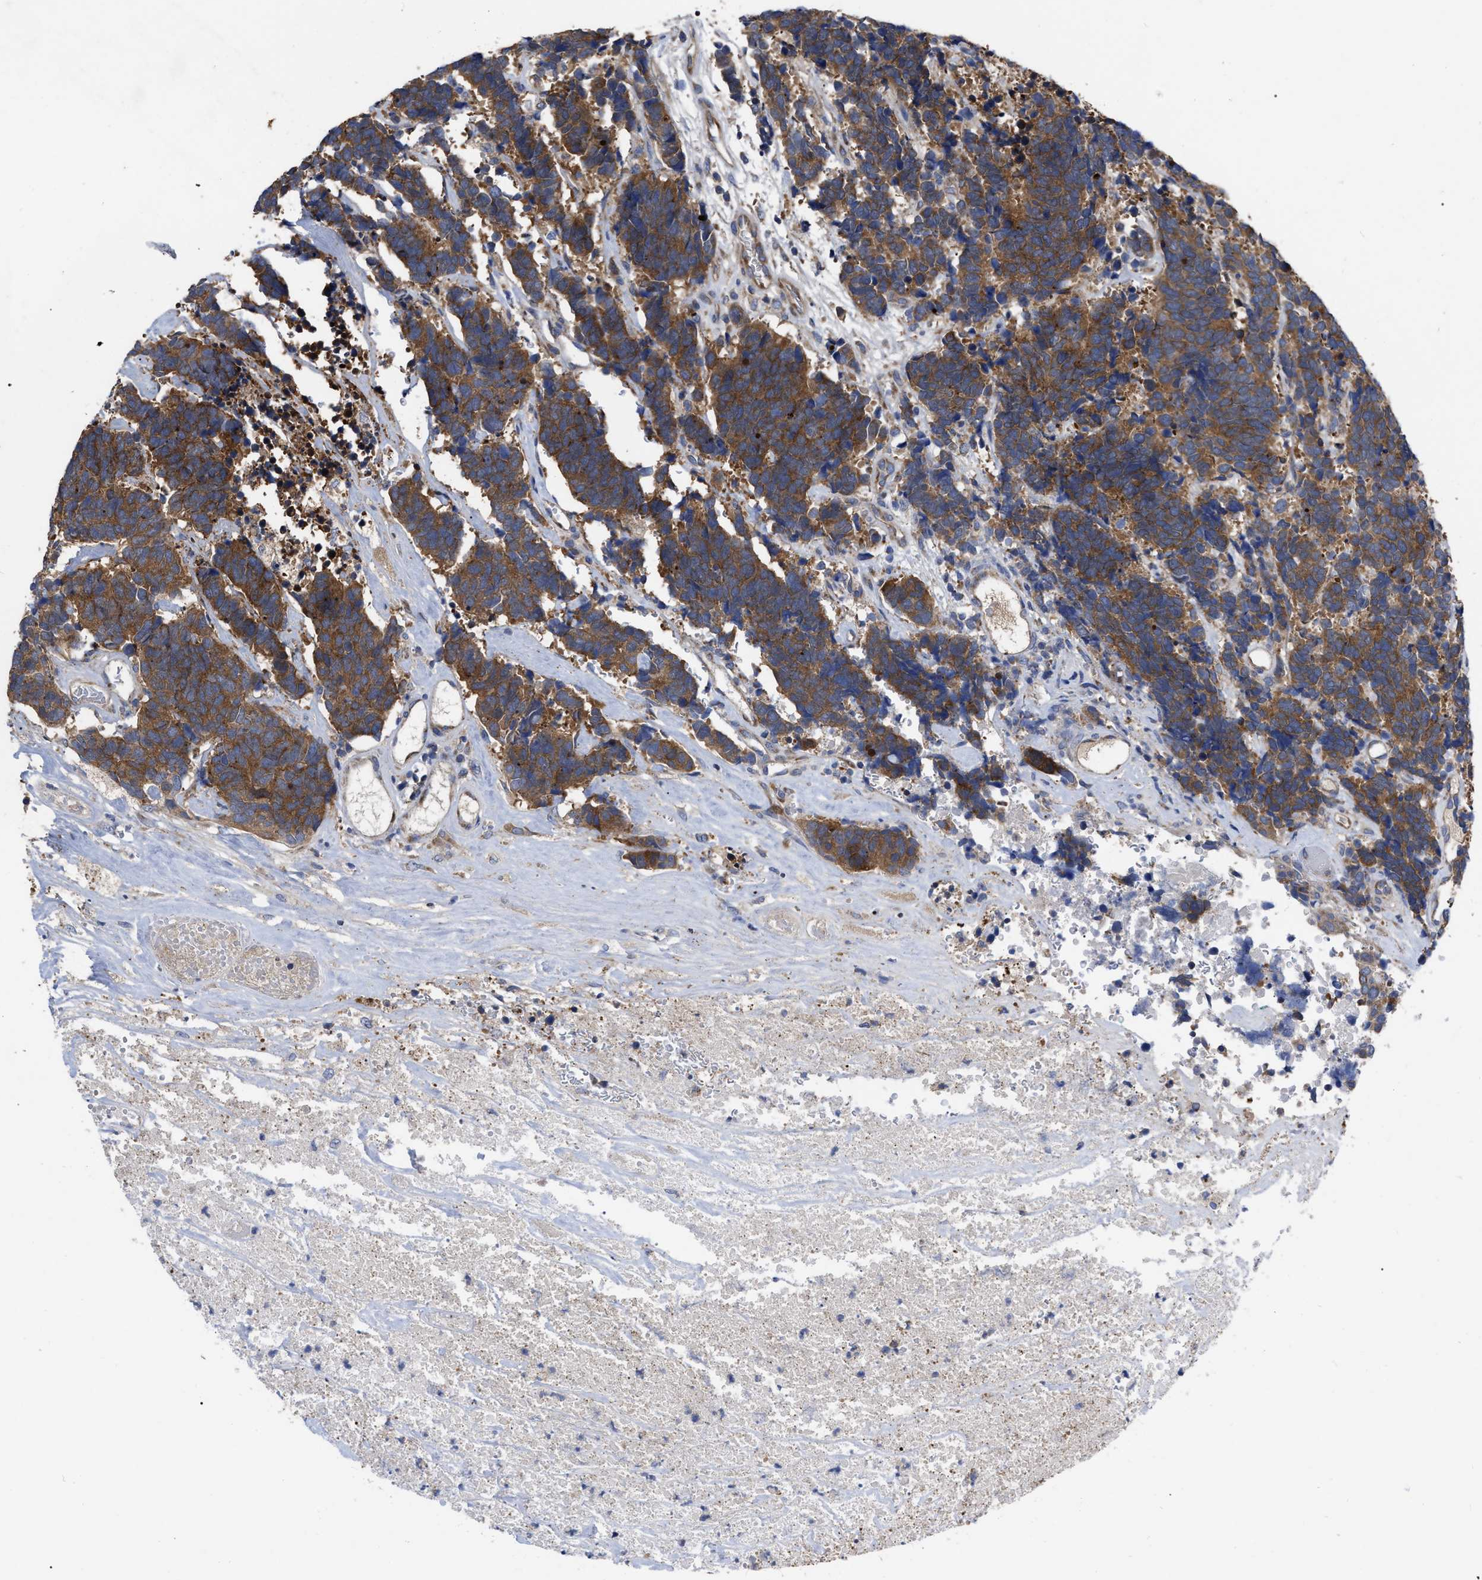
{"staining": {"intensity": "moderate", "quantity": ">75%", "location": "cytoplasmic/membranous"}, "tissue": "carcinoid", "cell_type": "Tumor cells", "image_type": "cancer", "snomed": [{"axis": "morphology", "description": "Carcinoma, NOS"}, {"axis": "morphology", "description": "Carcinoid, malignant, NOS"}, {"axis": "topography", "description": "Urinary bladder"}], "caption": "The immunohistochemical stain shows moderate cytoplasmic/membranous expression in tumor cells of carcinoma tissue. The staining is performed using DAB brown chromogen to label protein expression. The nuclei are counter-stained blue using hematoxylin.", "gene": "CDKN2C", "patient": {"sex": "male", "age": 57}}